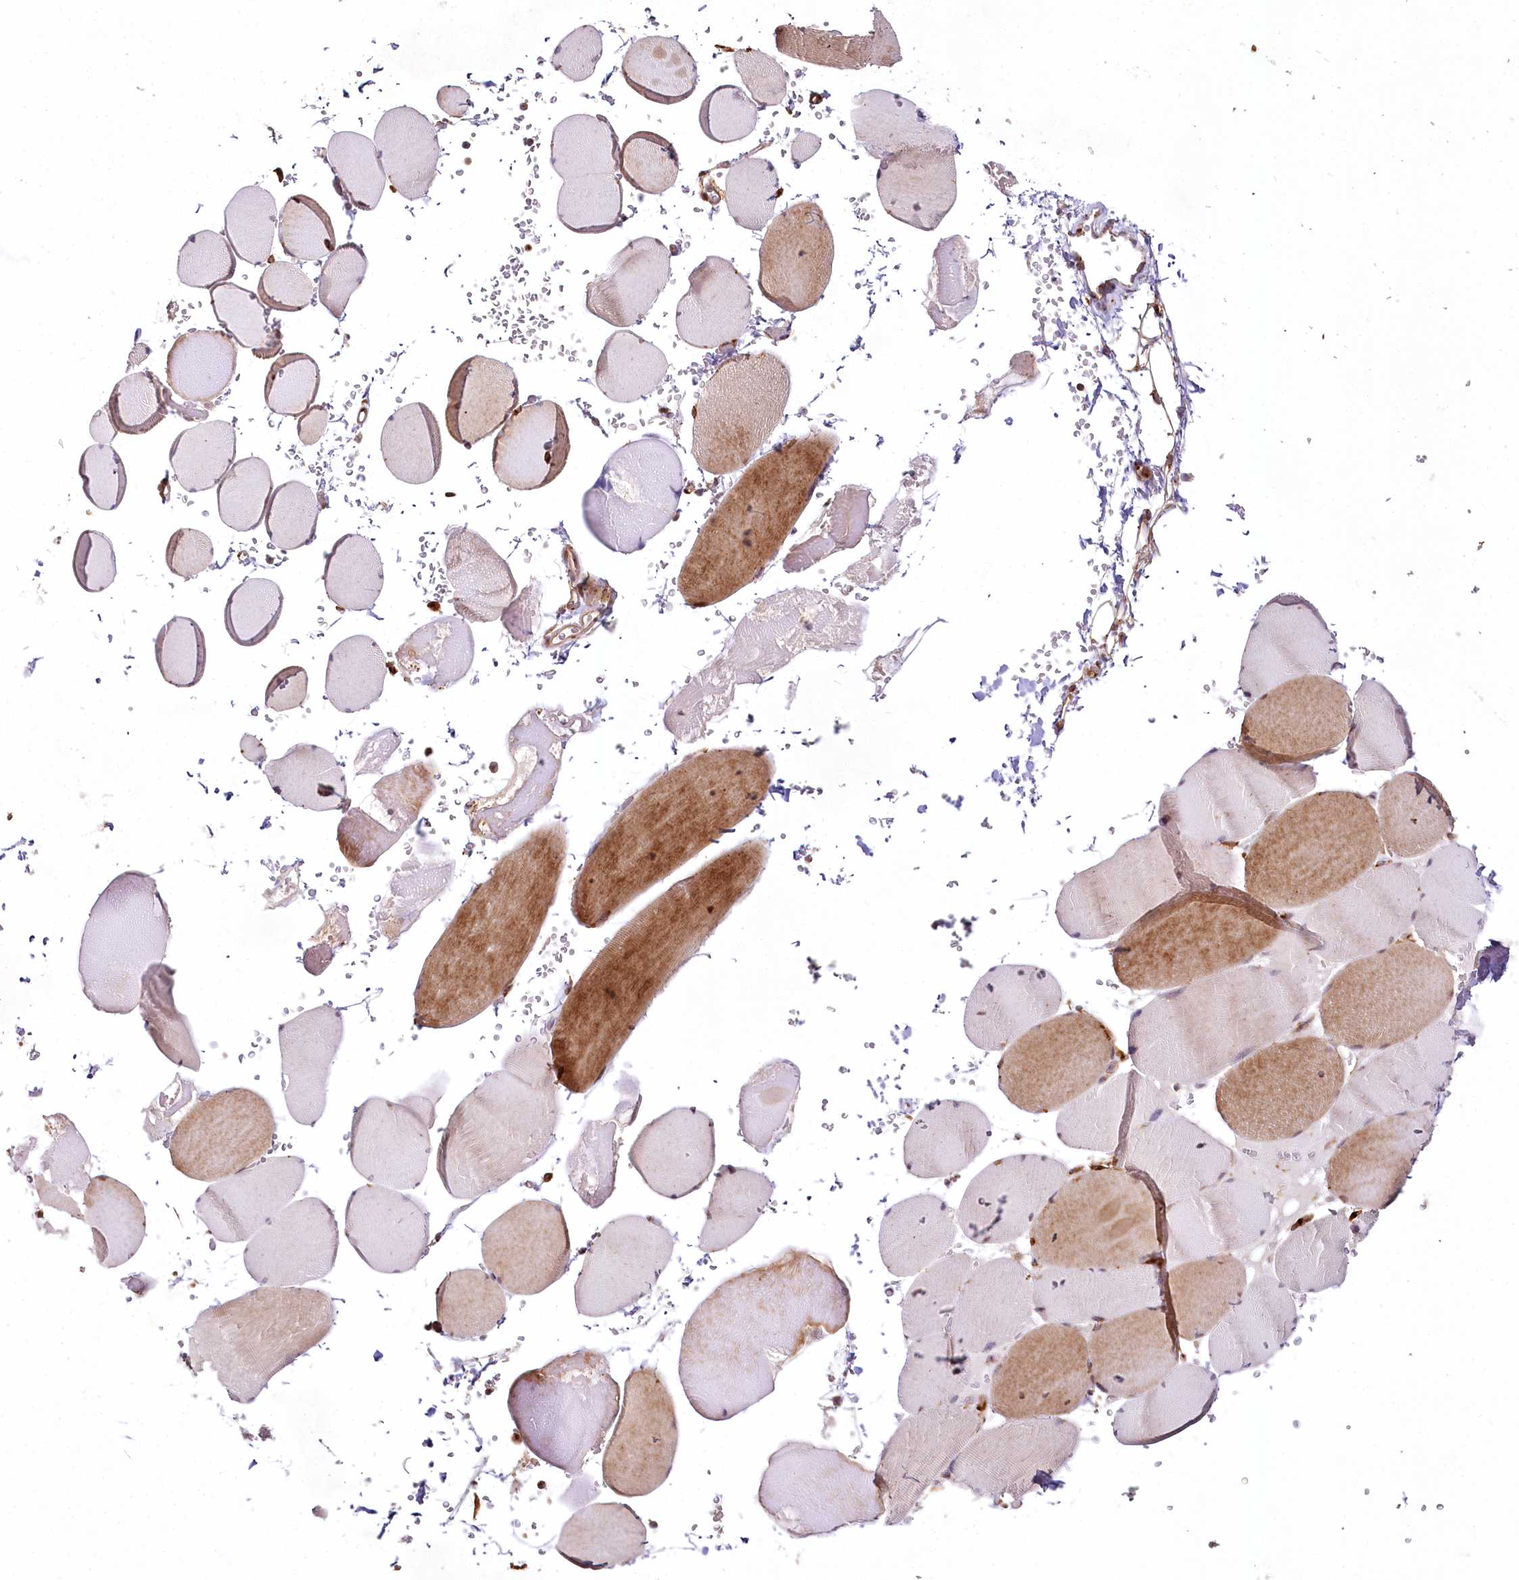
{"staining": {"intensity": "moderate", "quantity": "25%-75%", "location": "cytoplasmic/membranous,nuclear"}, "tissue": "skeletal muscle", "cell_type": "Myocytes", "image_type": "normal", "snomed": [{"axis": "morphology", "description": "Normal tissue, NOS"}, {"axis": "topography", "description": "Skeletal muscle"}, {"axis": "topography", "description": "Head-Neck"}], "caption": "Immunohistochemical staining of normal human skeletal muscle demonstrates 25%-75% levels of moderate cytoplasmic/membranous,nuclear protein staining in about 25%-75% of myocytes. The protein of interest is stained brown, and the nuclei are stained in blue (DAB IHC with brightfield microscopy, high magnification).", "gene": "COPG1", "patient": {"sex": "male", "age": 66}}